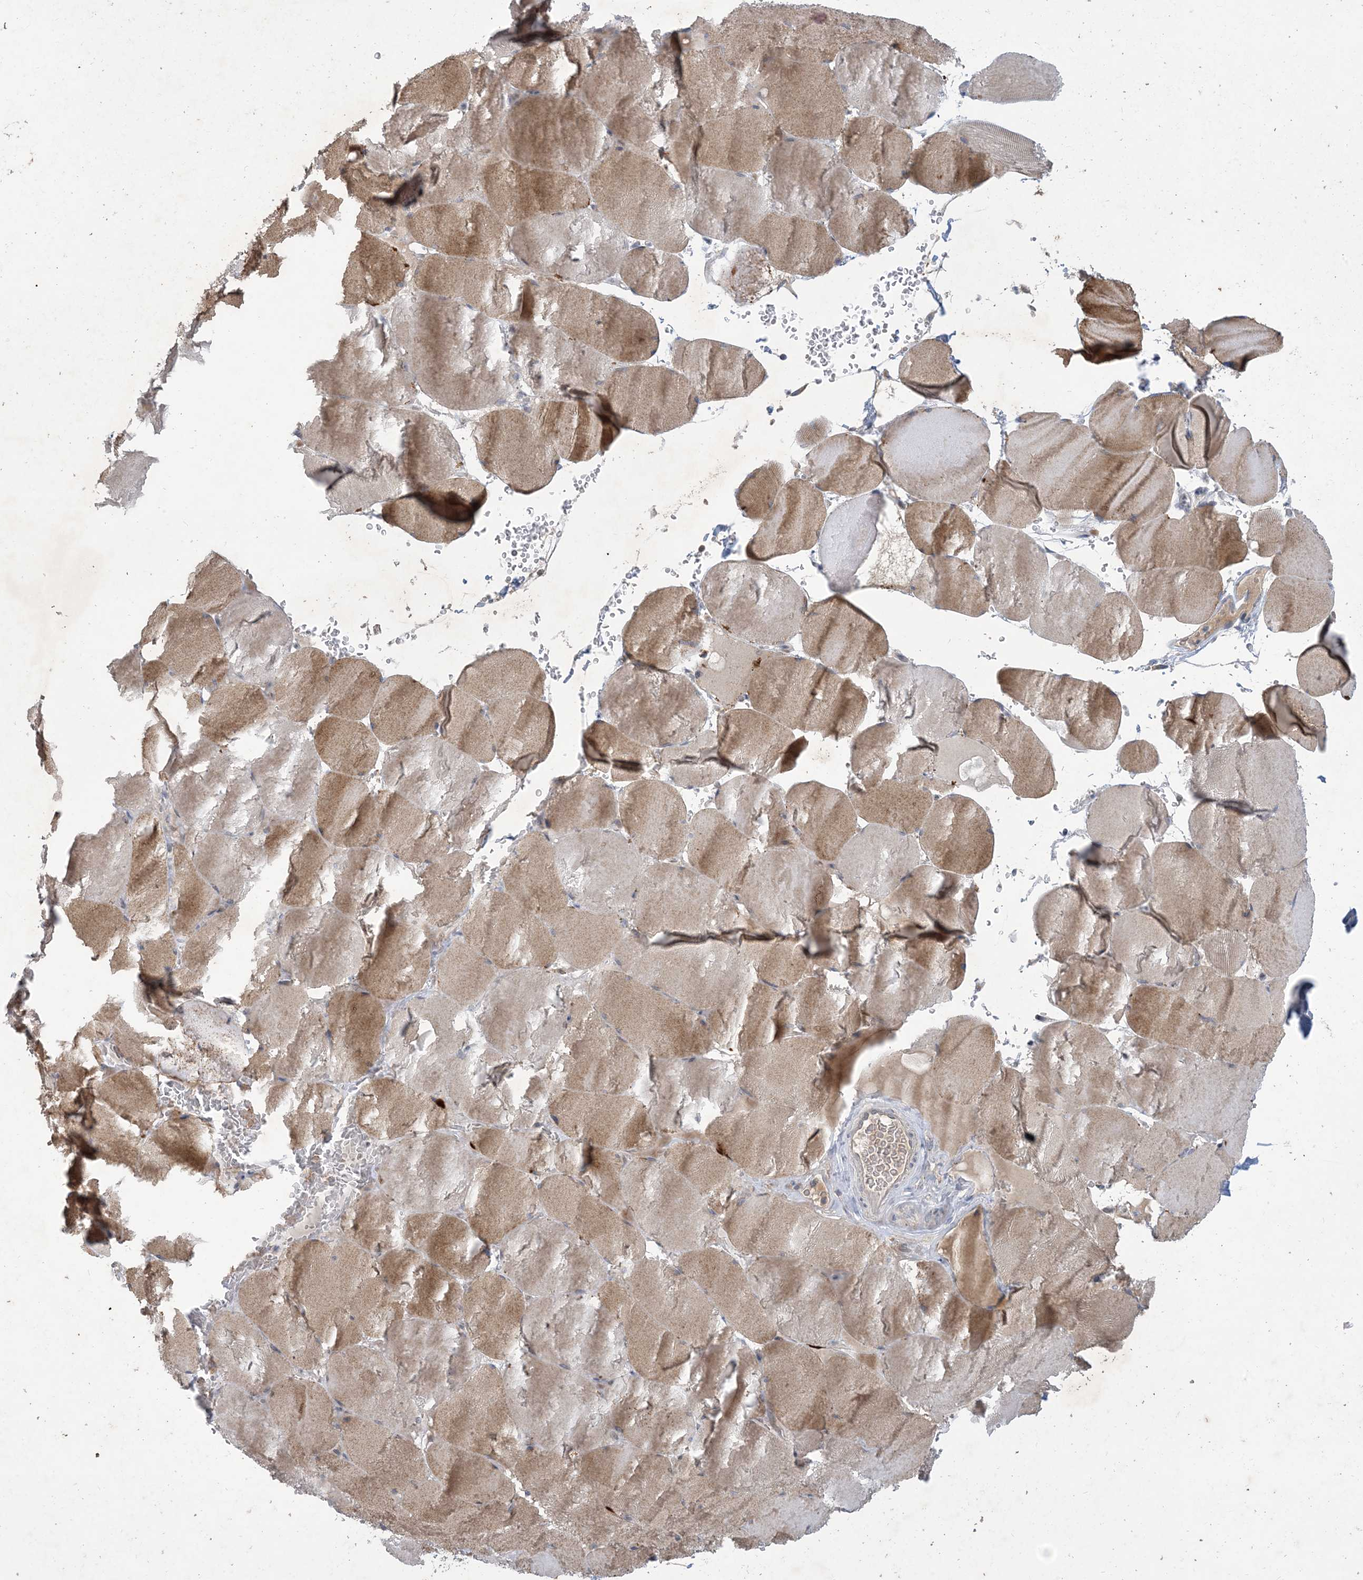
{"staining": {"intensity": "moderate", "quantity": ">75%", "location": "cytoplasmic/membranous"}, "tissue": "skeletal muscle", "cell_type": "Myocytes", "image_type": "normal", "snomed": [{"axis": "morphology", "description": "Normal tissue, NOS"}, {"axis": "topography", "description": "Skeletal muscle"}, {"axis": "topography", "description": "Head-Neck"}], "caption": "This image reveals immunohistochemistry (IHC) staining of normal human skeletal muscle, with medium moderate cytoplasmic/membranous positivity in approximately >75% of myocytes.", "gene": "MRPS18A", "patient": {"sex": "male", "age": 66}}